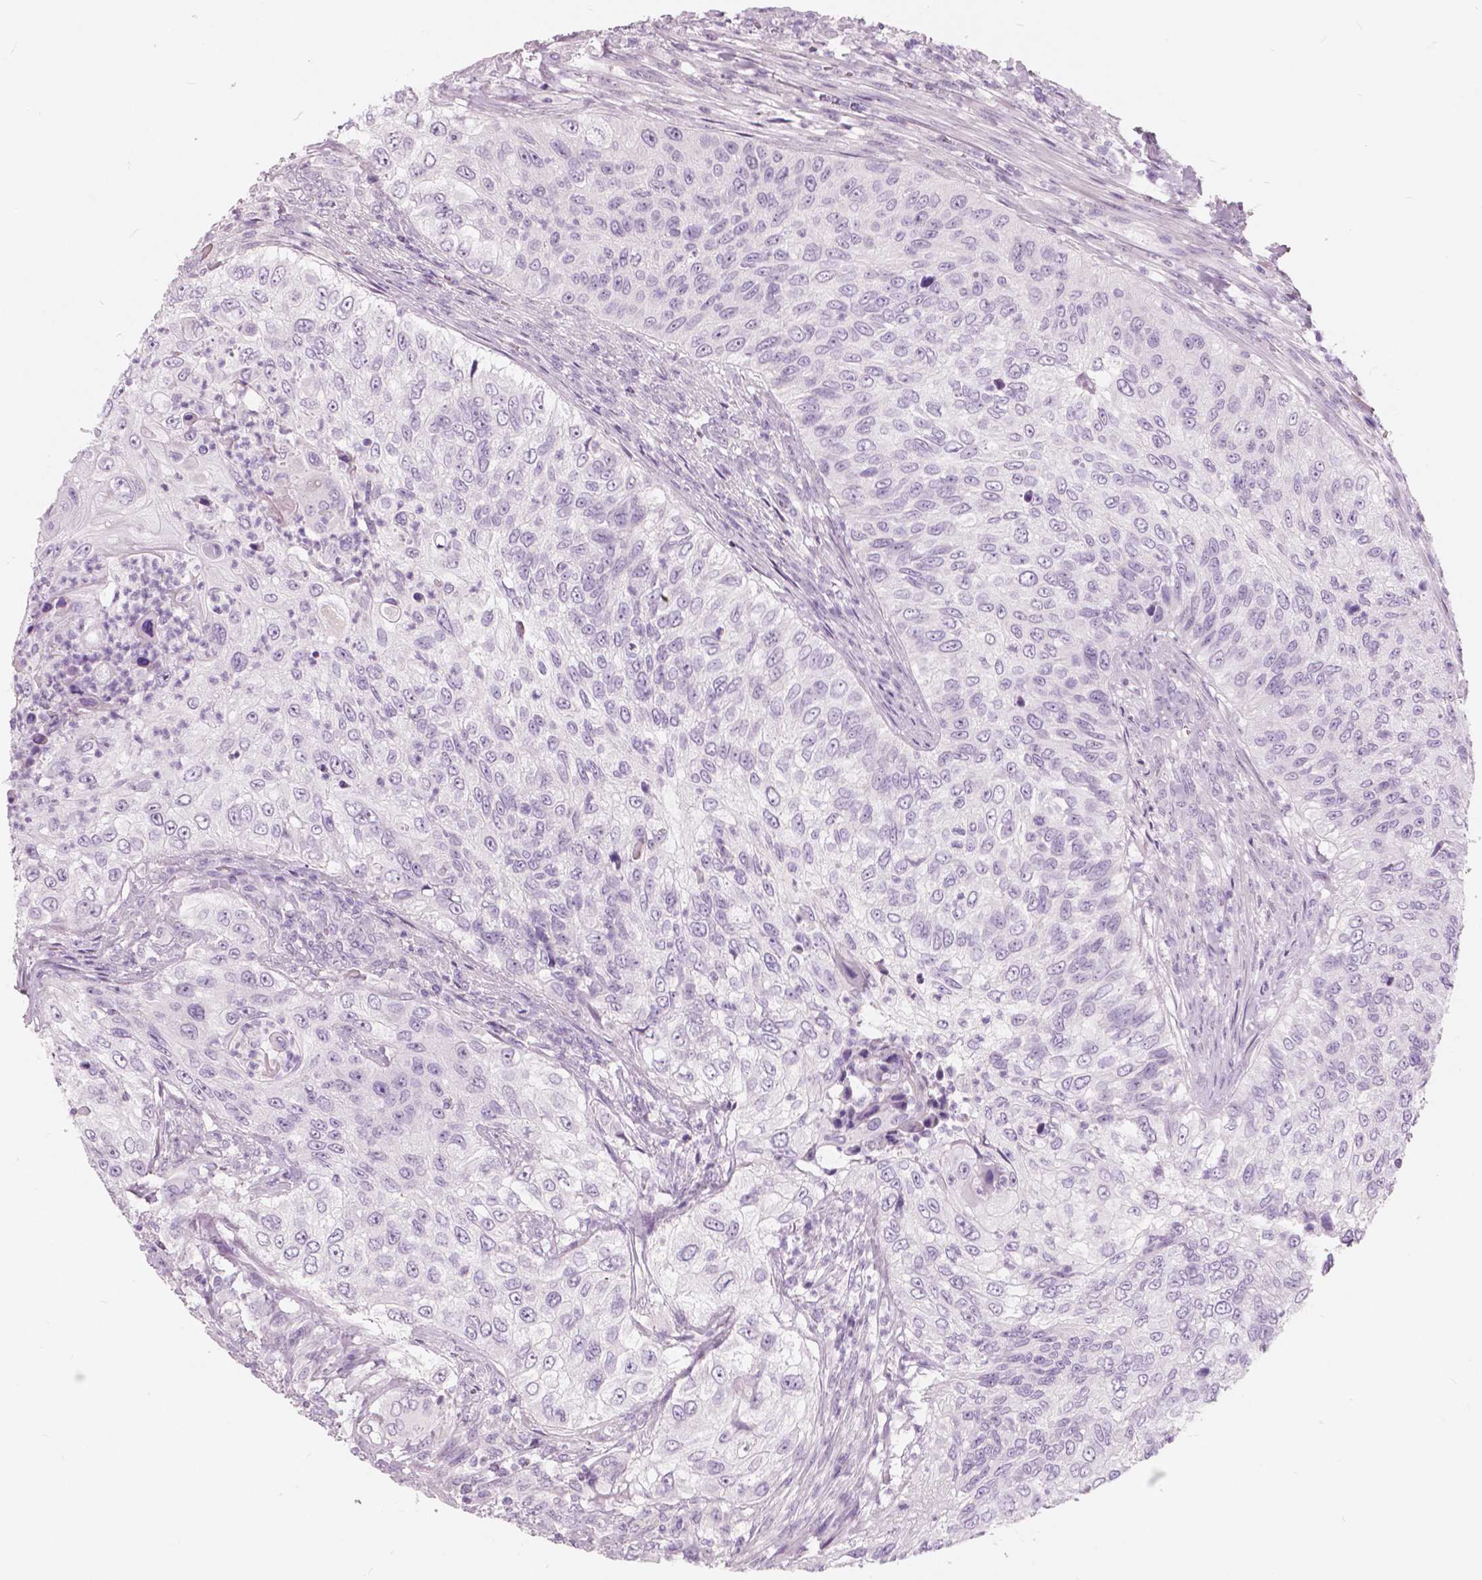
{"staining": {"intensity": "negative", "quantity": "none", "location": "none"}, "tissue": "urothelial cancer", "cell_type": "Tumor cells", "image_type": "cancer", "snomed": [{"axis": "morphology", "description": "Urothelial carcinoma, High grade"}, {"axis": "topography", "description": "Urinary bladder"}], "caption": "Immunohistochemistry micrograph of neoplastic tissue: human urothelial carcinoma (high-grade) stained with DAB exhibits no significant protein expression in tumor cells.", "gene": "A4GNT", "patient": {"sex": "female", "age": 60}}